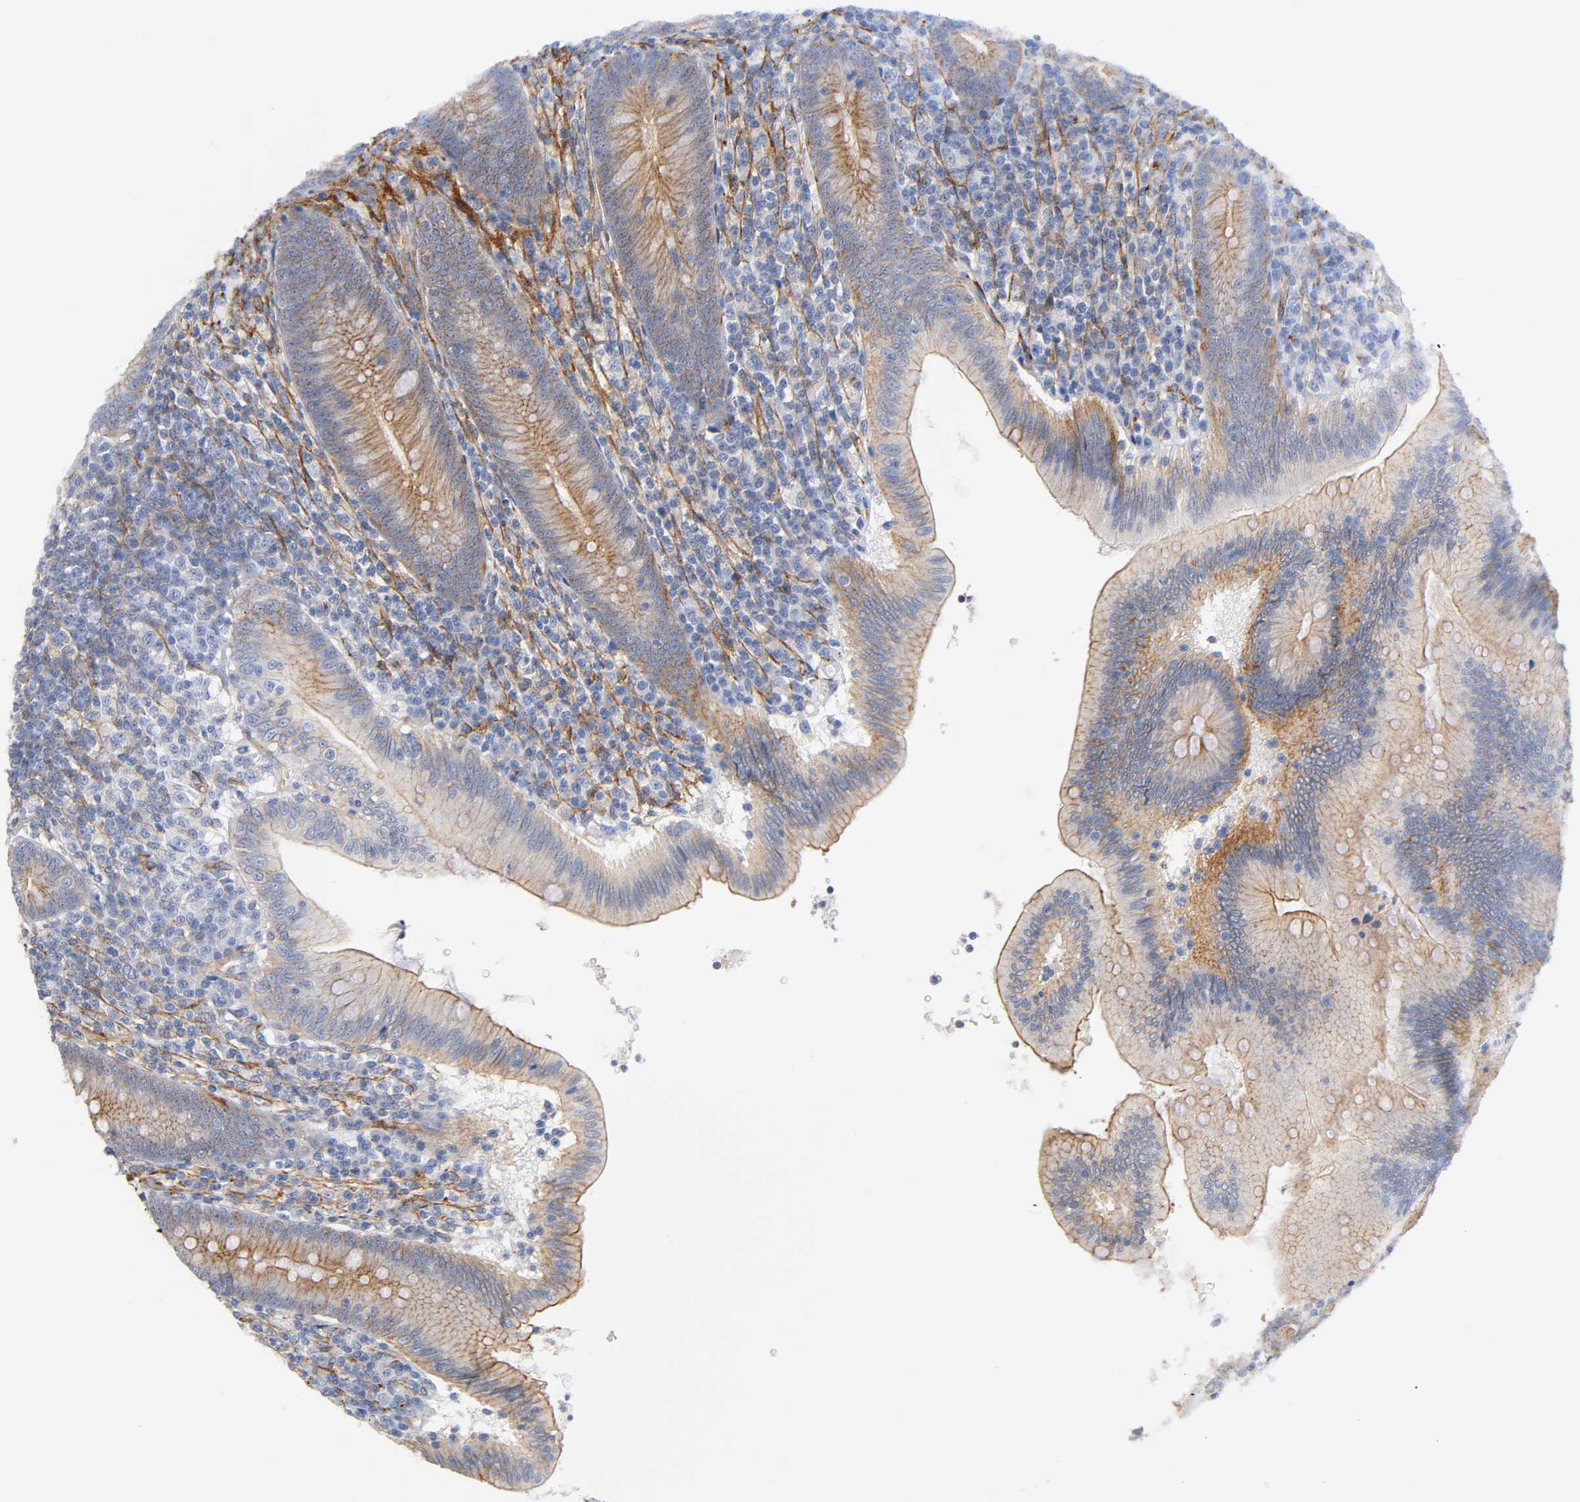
{"staining": {"intensity": "weak", "quantity": "25%-75%", "location": "cytoplasmic/membranous"}, "tissue": "appendix", "cell_type": "Glandular cells", "image_type": "normal", "snomed": [{"axis": "morphology", "description": "Normal tissue, NOS"}, {"axis": "morphology", "description": "Inflammation, NOS"}, {"axis": "topography", "description": "Appendix"}], "caption": "A brown stain shows weak cytoplasmic/membranous positivity of a protein in glandular cells of benign human appendix. (IHC, brightfield microscopy, high magnification).", "gene": "SPTAN1", "patient": {"sex": "male", "age": 46}}